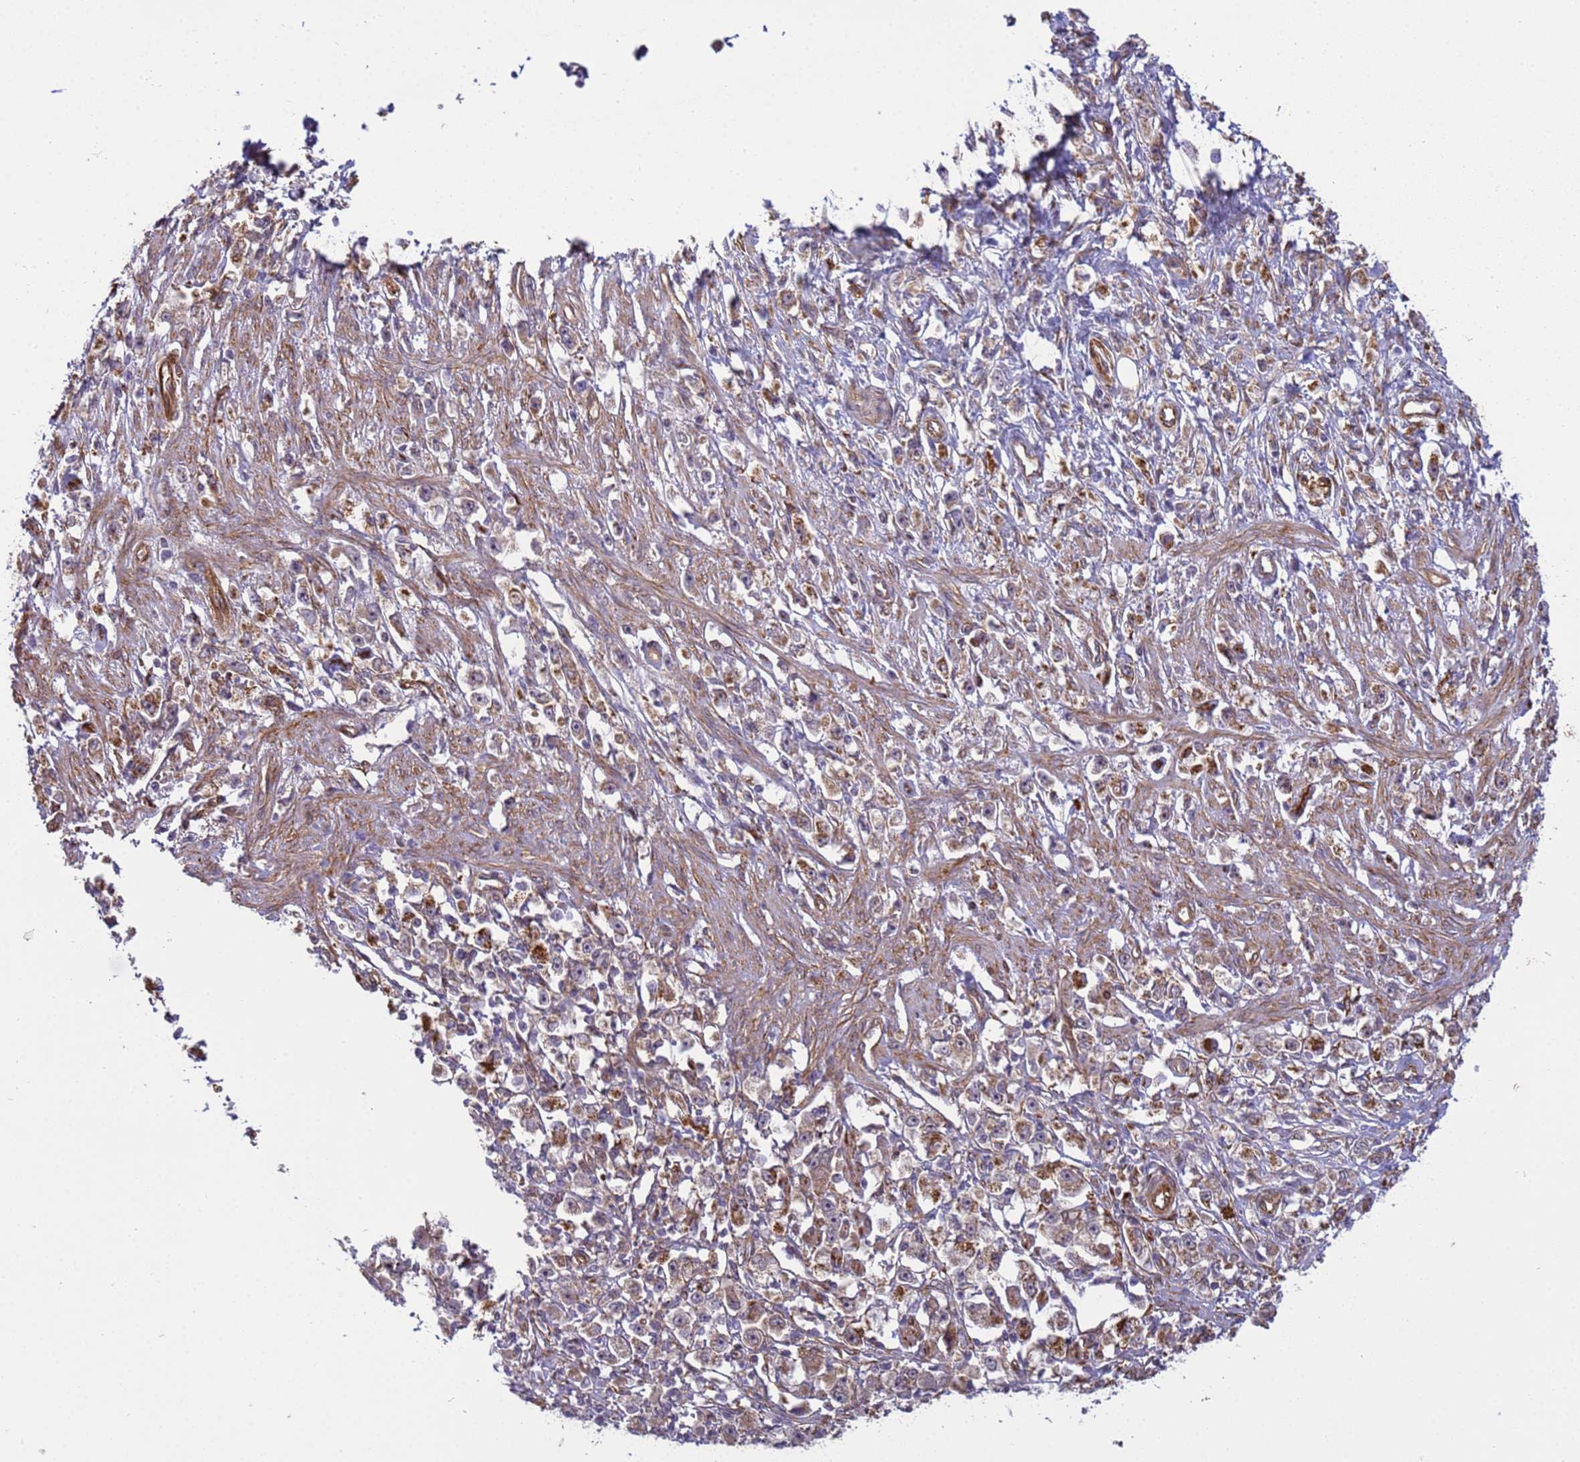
{"staining": {"intensity": "moderate", "quantity": ">75%", "location": "cytoplasmic/membranous"}, "tissue": "stomach cancer", "cell_type": "Tumor cells", "image_type": "cancer", "snomed": [{"axis": "morphology", "description": "Adenocarcinoma, NOS"}, {"axis": "topography", "description": "Stomach"}], "caption": "A brown stain shows moderate cytoplasmic/membranous expression of a protein in human stomach cancer (adenocarcinoma) tumor cells.", "gene": "ITGB4", "patient": {"sex": "female", "age": 59}}